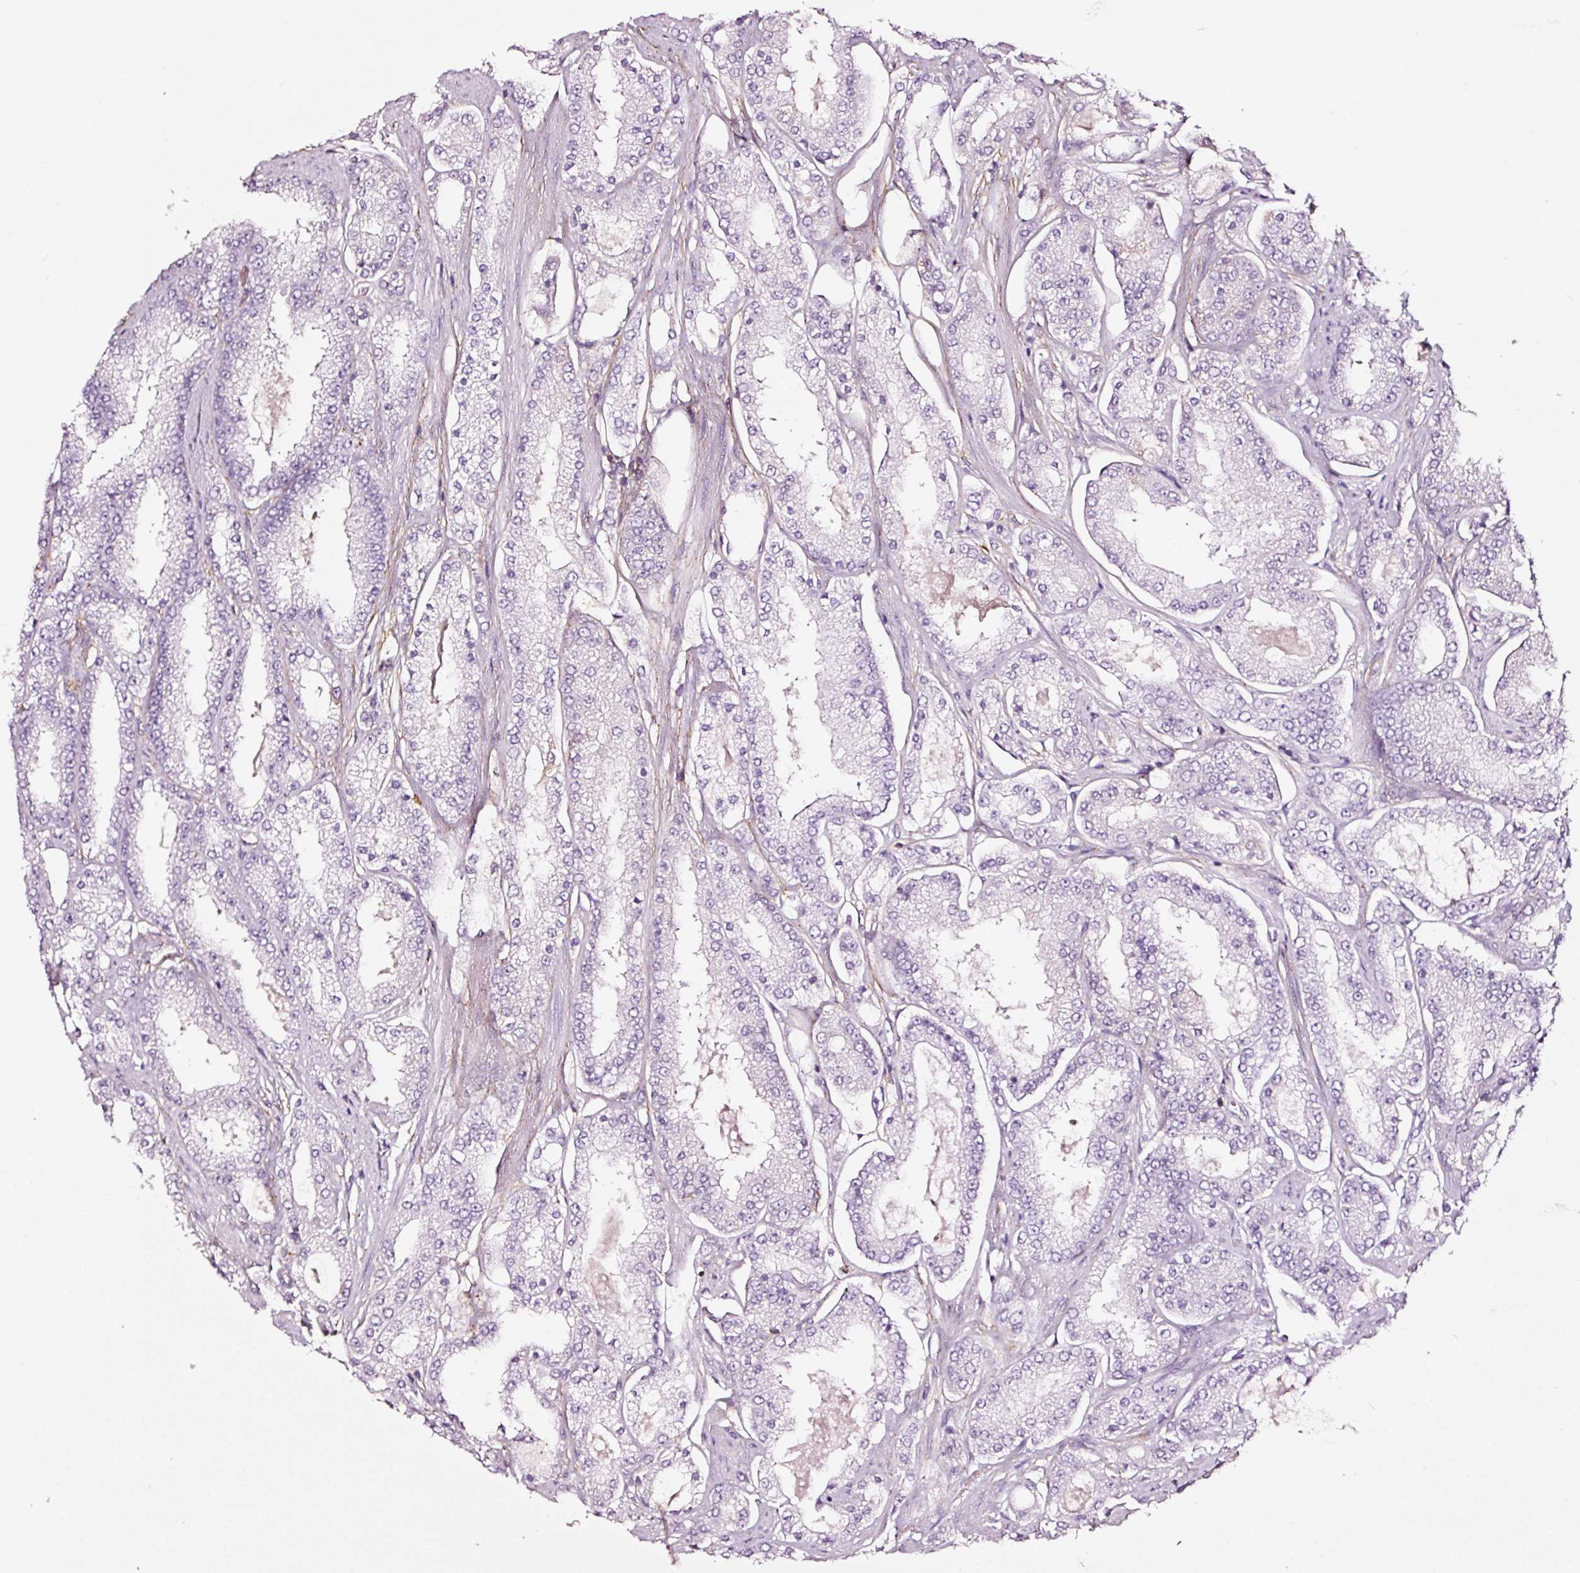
{"staining": {"intensity": "negative", "quantity": "none", "location": "none"}, "tissue": "prostate cancer", "cell_type": "Tumor cells", "image_type": "cancer", "snomed": [{"axis": "morphology", "description": "Adenocarcinoma, High grade"}, {"axis": "topography", "description": "Prostate"}], "caption": "This is an IHC image of high-grade adenocarcinoma (prostate). There is no staining in tumor cells.", "gene": "ADD3", "patient": {"sex": "male", "age": 69}}